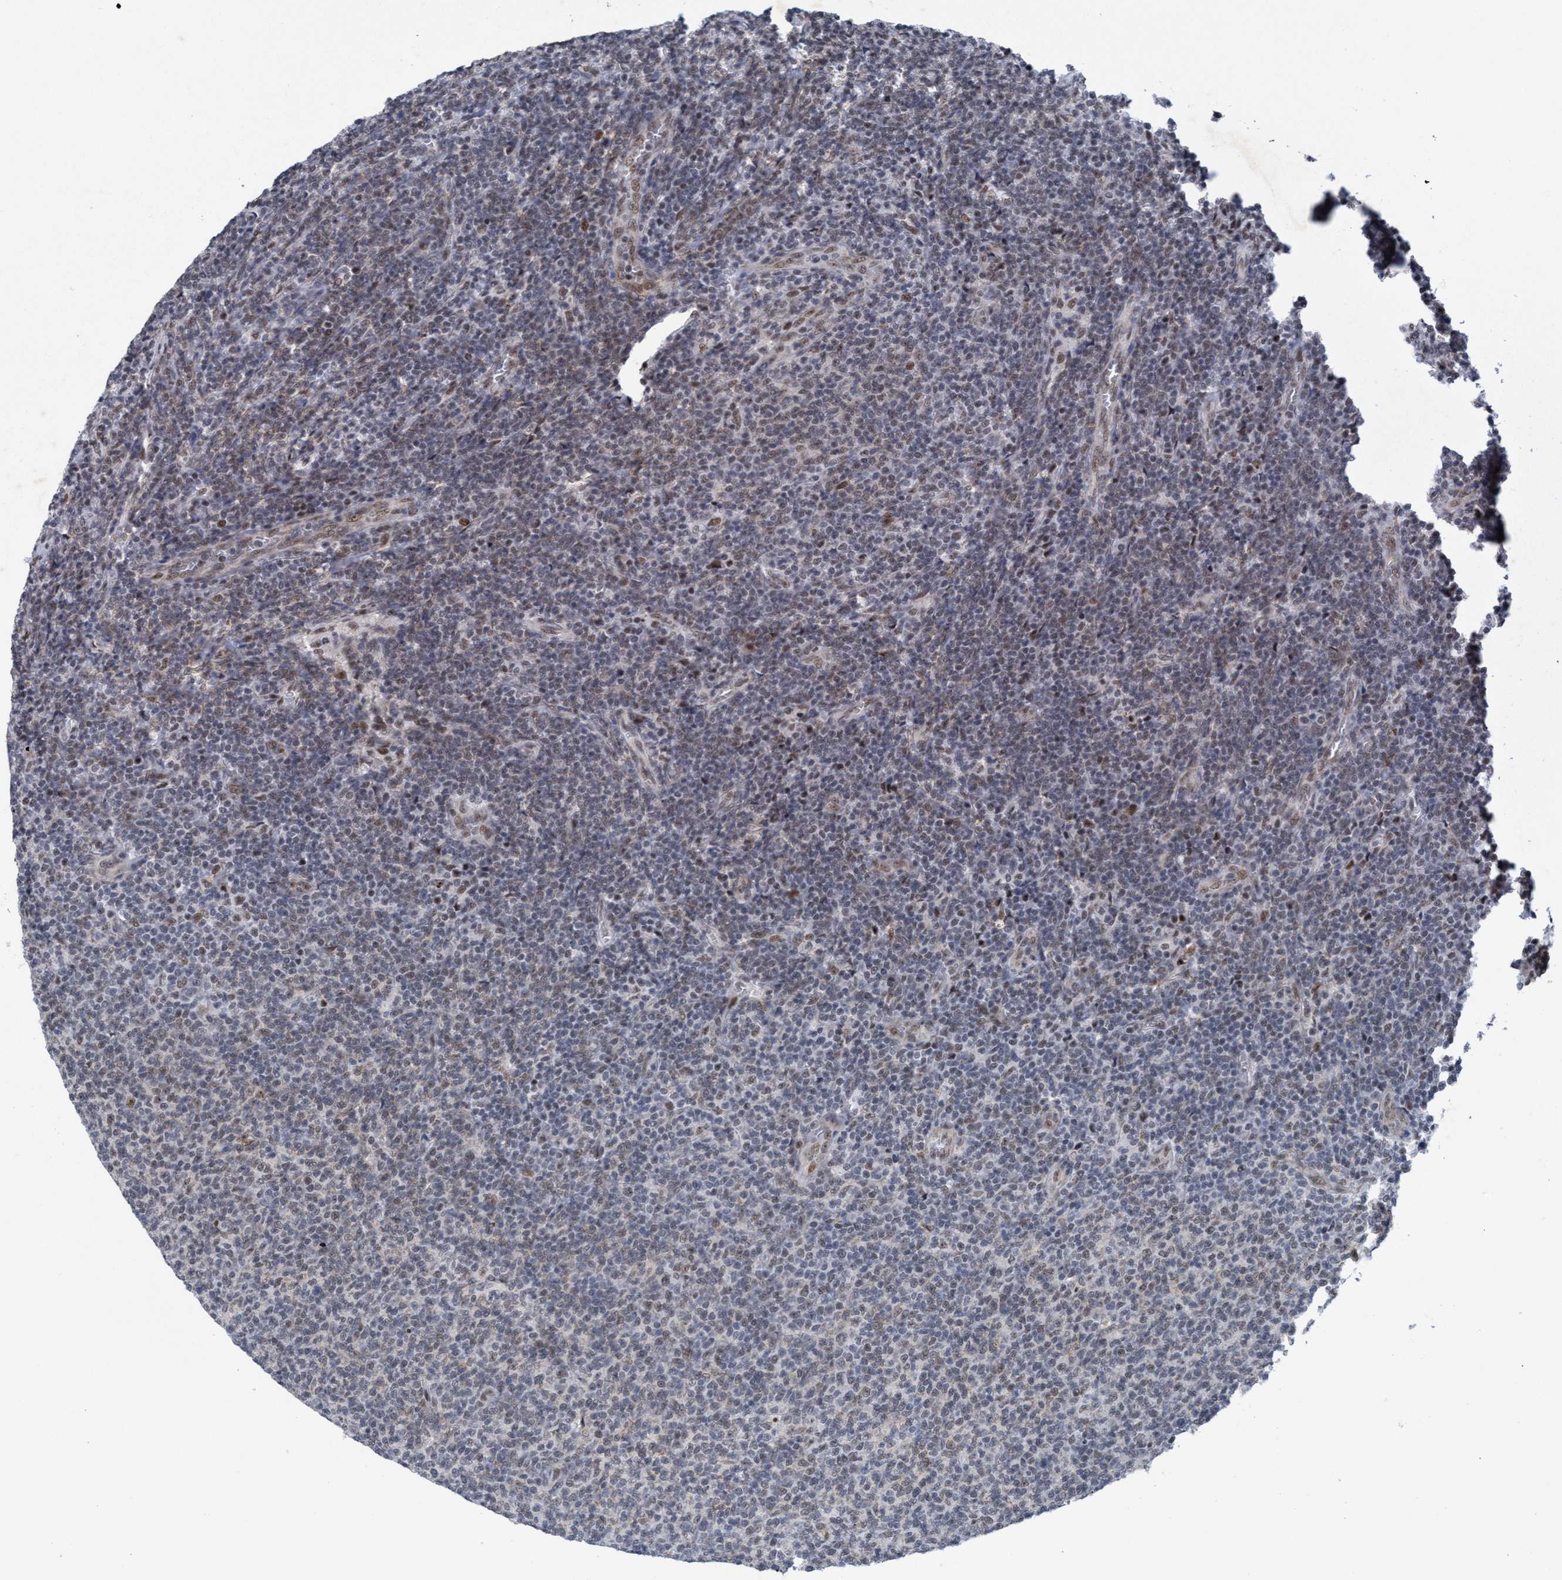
{"staining": {"intensity": "weak", "quantity": "25%-75%", "location": "cytoplasmic/membranous"}, "tissue": "lymphoma", "cell_type": "Tumor cells", "image_type": "cancer", "snomed": [{"axis": "morphology", "description": "Malignant lymphoma, non-Hodgkin's type, Low grade"}, {"axis": "topography", "description": "Lymph node"}], "caption": "Tumor cells exhibit weak cytoplasmic/membranous positivity in about 25%-75% of cells in lymphoma. (Stains: DAB in brown, nuclei in blue, Microscopy: brightfield microscopy at high magnification).", "gene": "GLT6D1", "patient": {"sex": "male", "age": 66}}